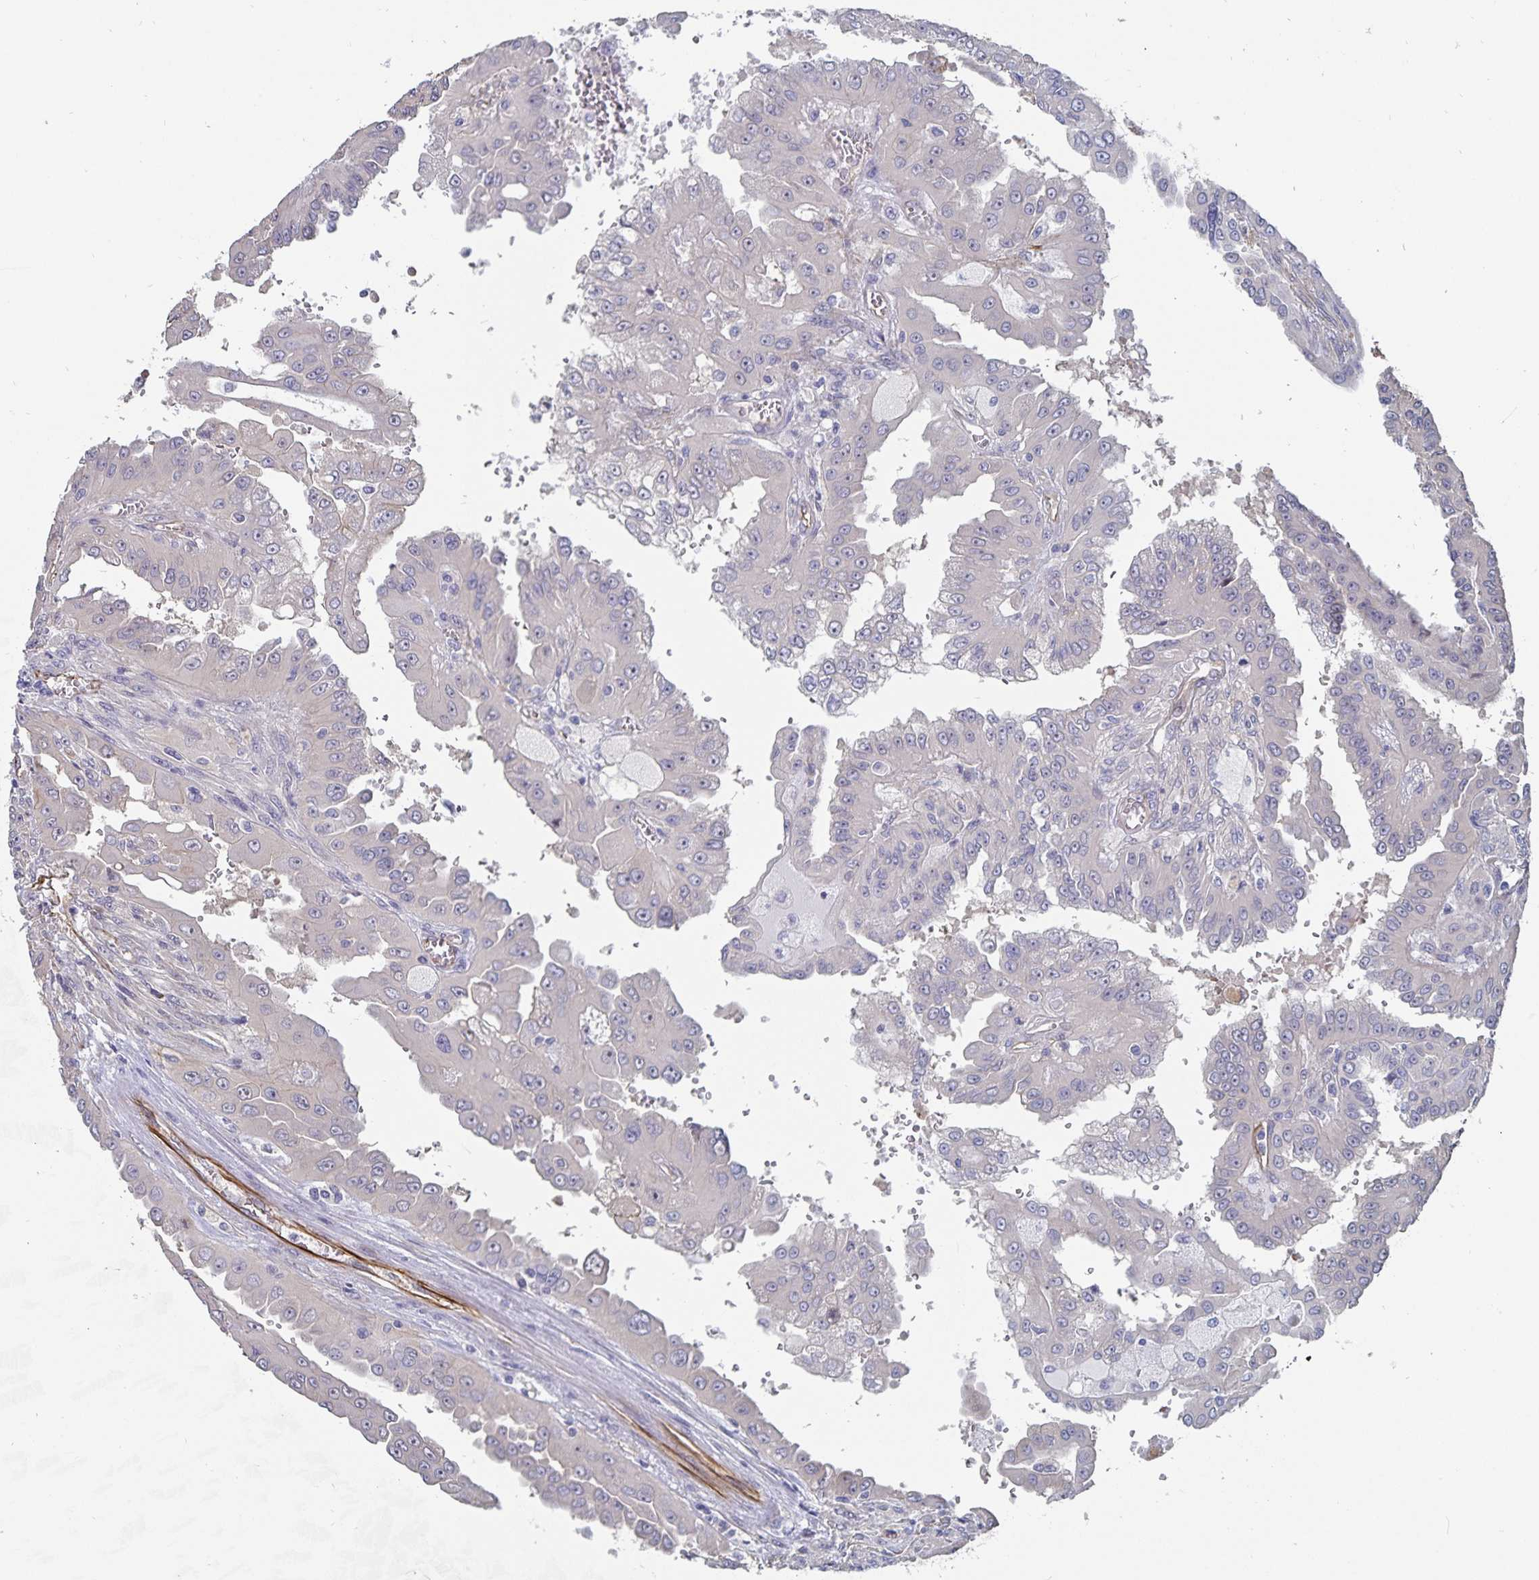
{"staining": {"intensity": "negative", "quantity": "none", "location": "none"}, "tissue": "renal cancer", "cell_type": "Tumor cells", "image_type": "cancer", "snomed": [{"axis": "morphology", "description": "Adenocarcinoma, NOS"}, {"axis": "topography", "description": "Kidney"}], "caption": "Protein analysis of renal cancer (adenocarcinoma) displays no significant expression in tumor cells.", "gene": "SSTR1", "patient": {"sex": "male", "age": 58}}